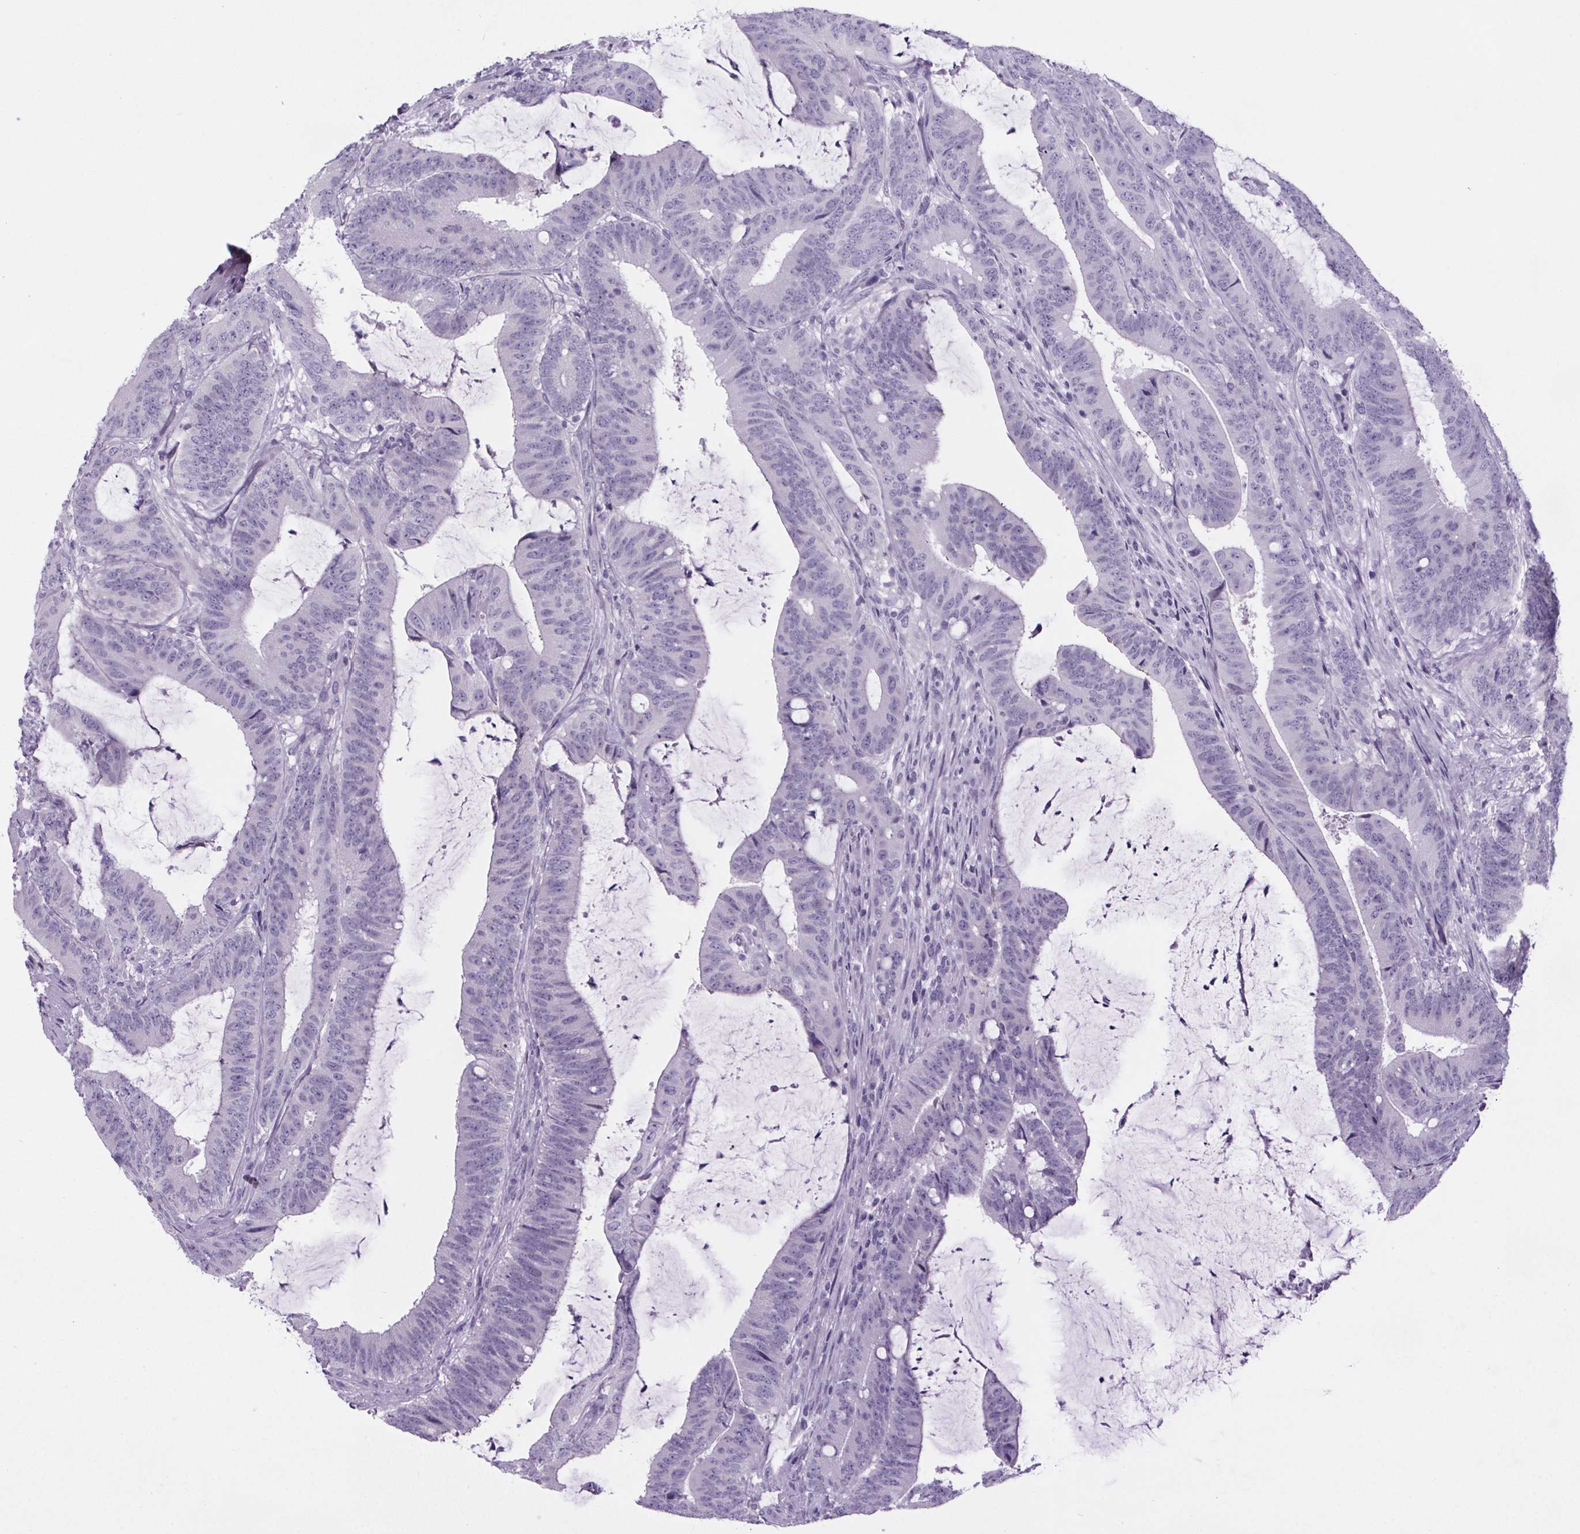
{"staining": {"intensity": "negative", "quantity": "none", "location": "none"}, "tissue": "colorectal cancer", "cell_type": "Tumor cells", "image_type": "cancer", "snomed": [{"axis": "morphology", "description": "Adenocarcinoma, NOS"}, {"axis": "topography", "description": "Colon"}], "caption": "Immunohistochemistry image of human colorectal cancer stained for a protein (brown), which reveals no expression in tumor cells.", "gene": "CUBN", "patient": {"sex": "female", "age": 43}}